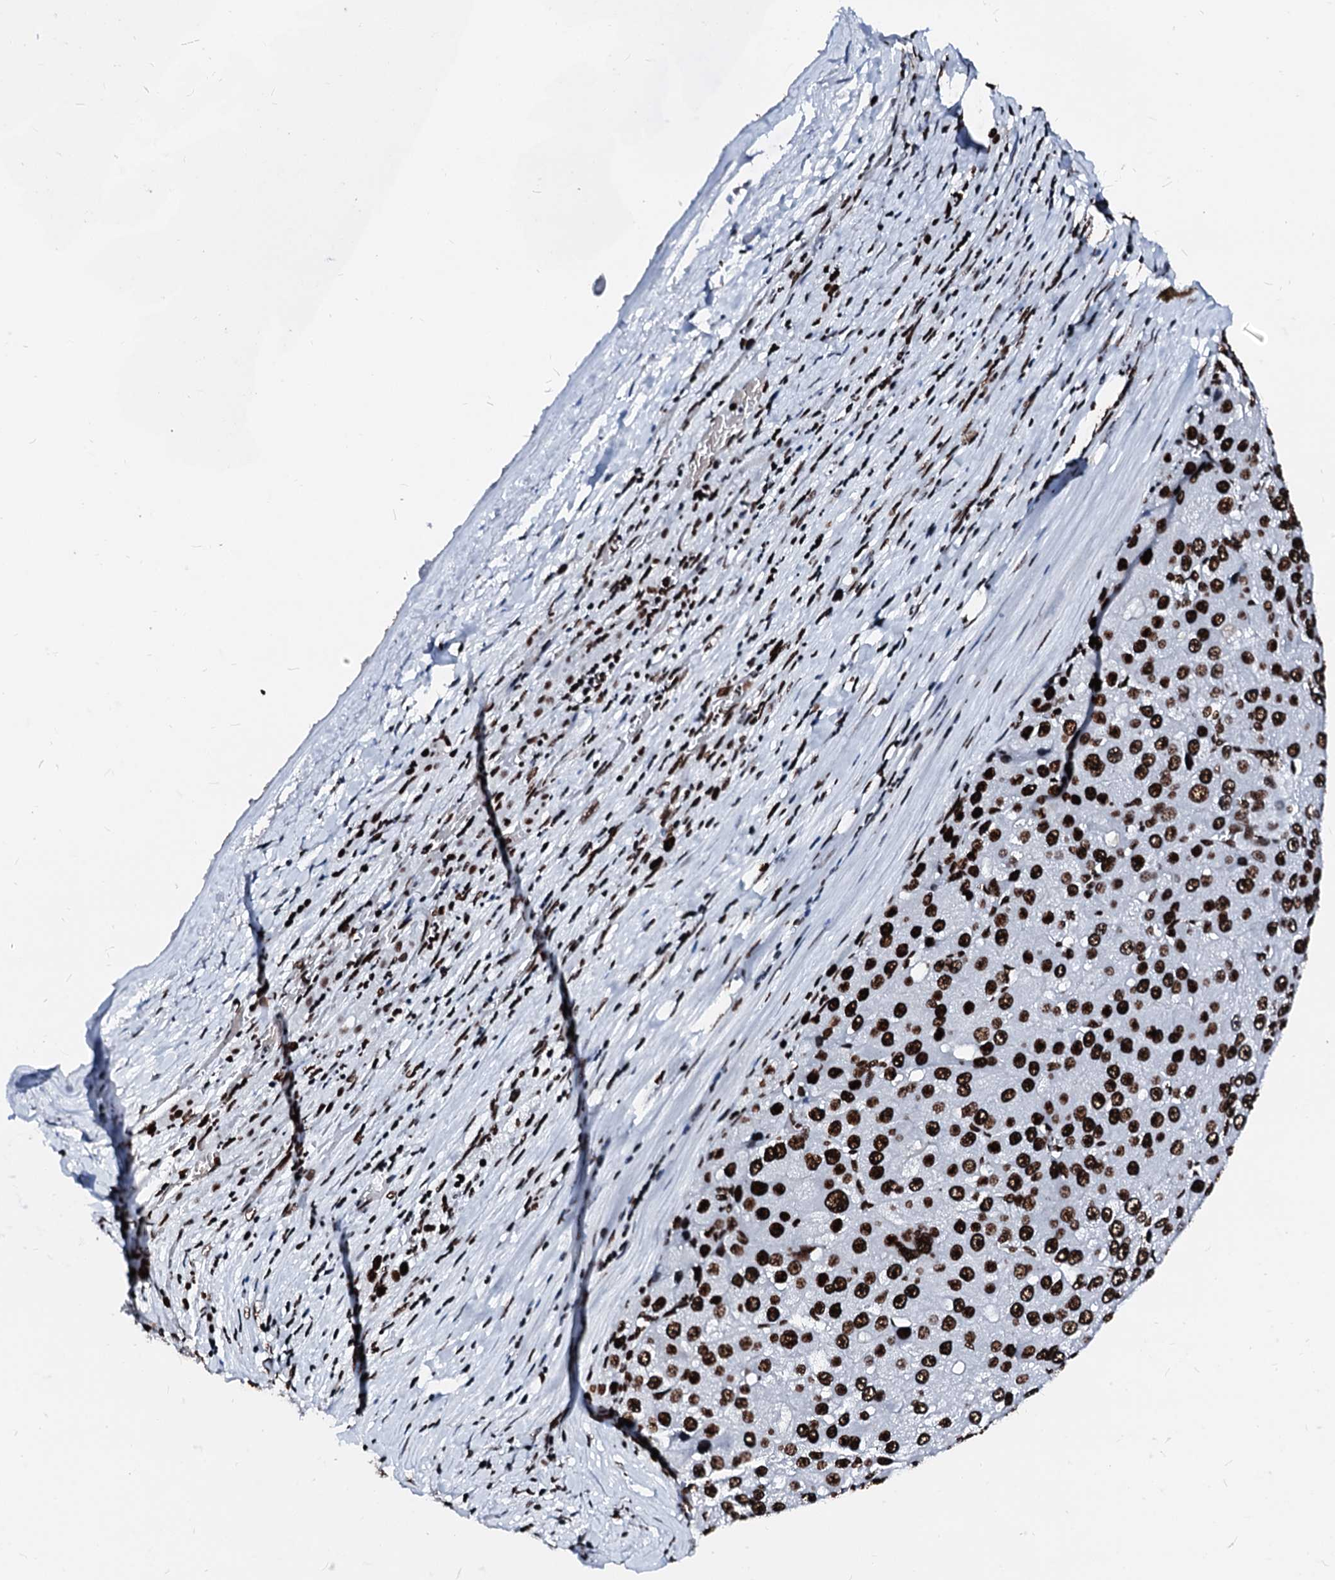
{"staining": {"intensity": "strong", "quantity": ">75%", "location": "nuclear"}, "tissue": "liver cancer", "cell_type": "Tumor cells", "image_type": "cancer", "snomed": [{"axis": "morphology", "description": "Carcinoma, Hepatocellular, NOS"}, {"axis": "topography", "description": "Liver"}], "caption": "Tumor cells exhibit high levels of strong nuclear expression in about >75% of cells in human hepatocellular carcinoma (liver).", "gene": "RALY", "patient": {"sex": "female", "age": 73}}